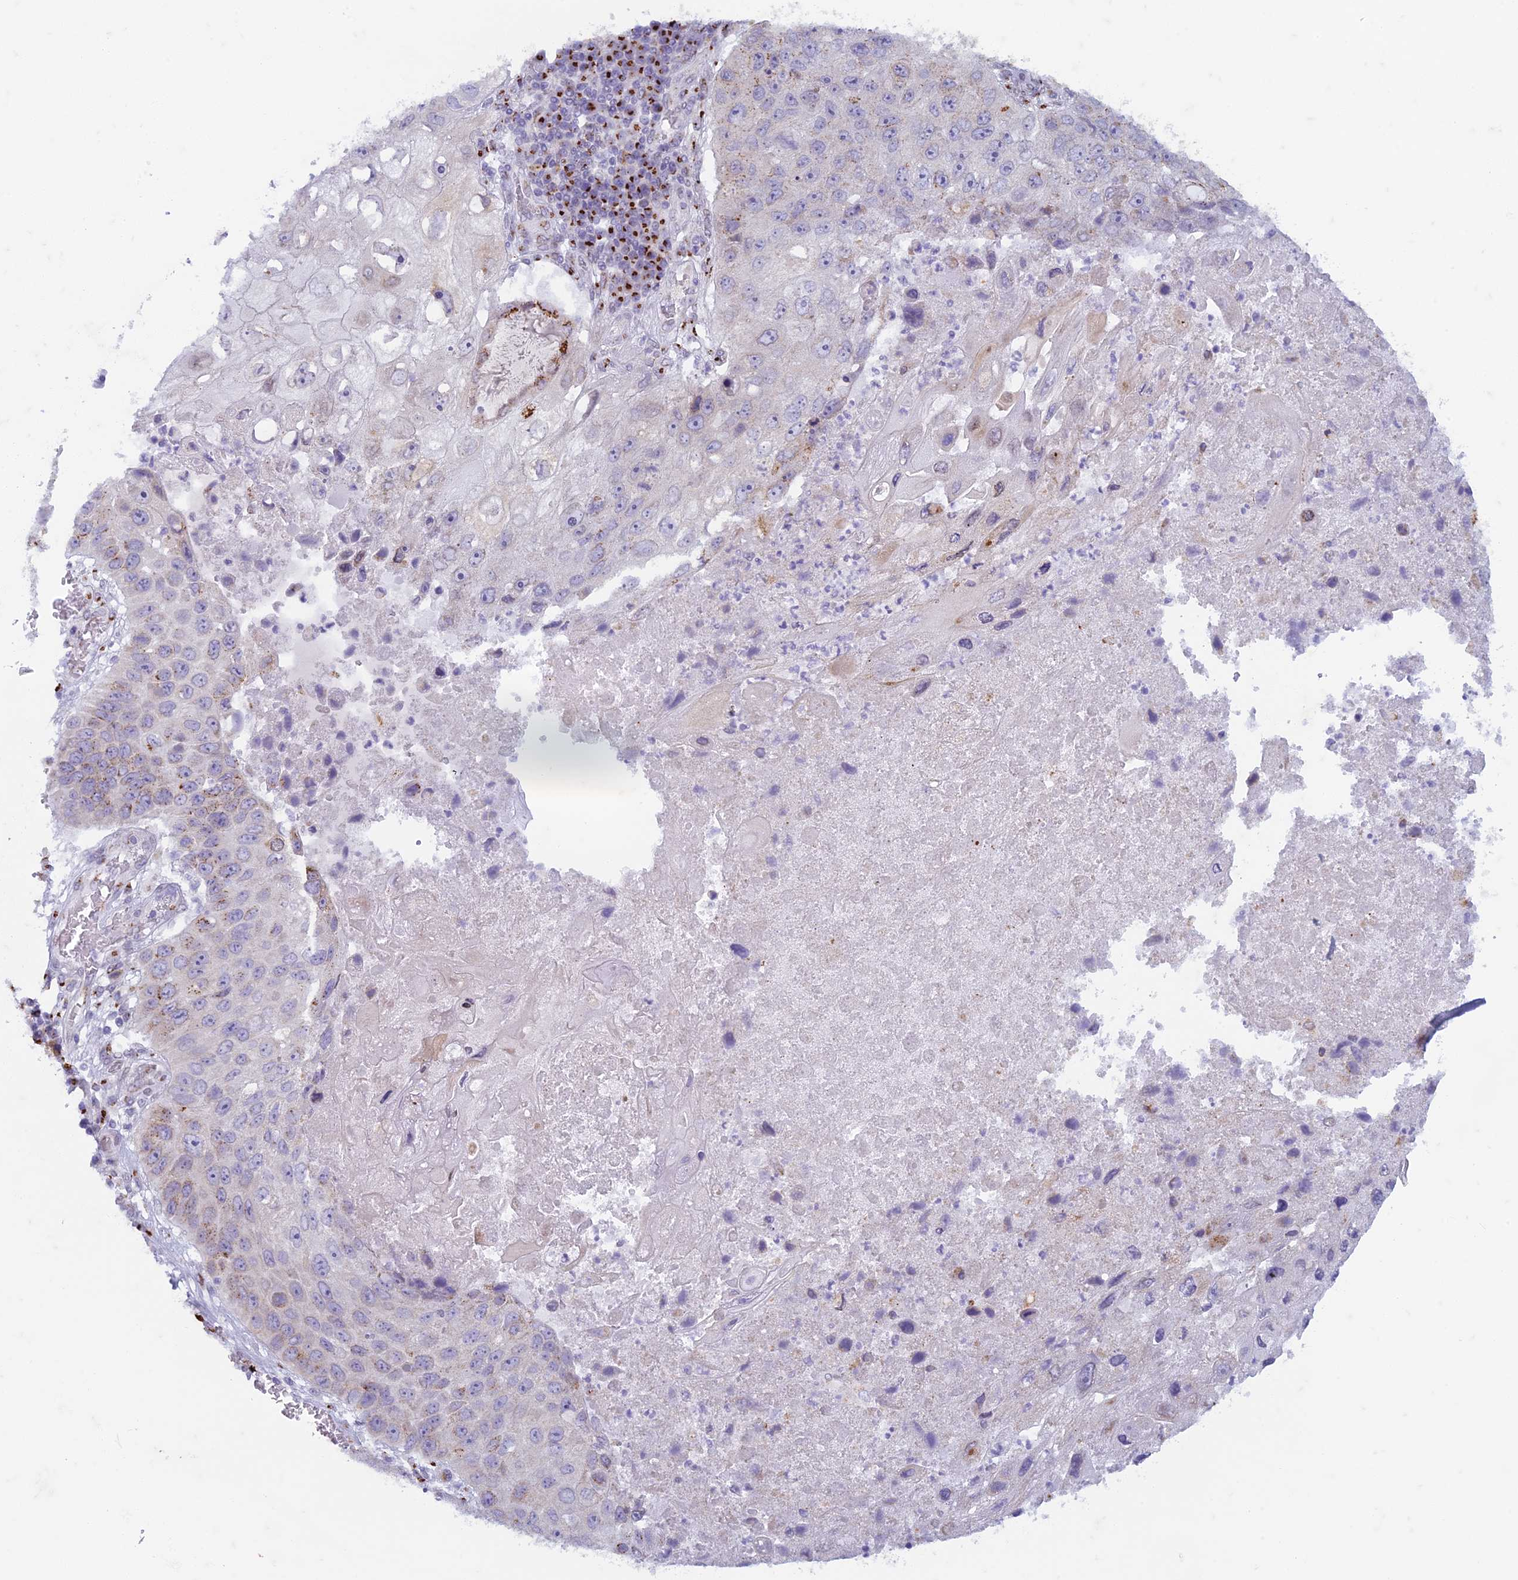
{"staining": {"intensity": "moderate", "quantity": "<25%", "location": "cytoplasmic/membranous"}, "tissue": "lung cancer", "cell_type": "Tumor cells", "image_type": "cancer", "snomed": [{"axis": "morphology", "description": "Squamous cell carcinoma, NOS"}, {"axis": "topography", "description": "Lung"}], "caption": "Immunohistochemical staining of lung squamous cell carcinoma demonstrates low levels of moderate cytoplasmic/membranous protein expression in about <25% of tumor cells. (DAB IHC with brightfield microscopy, high magnification).", "gene": "FAM3C", "patient": {"sex": "male", "age": 61}}